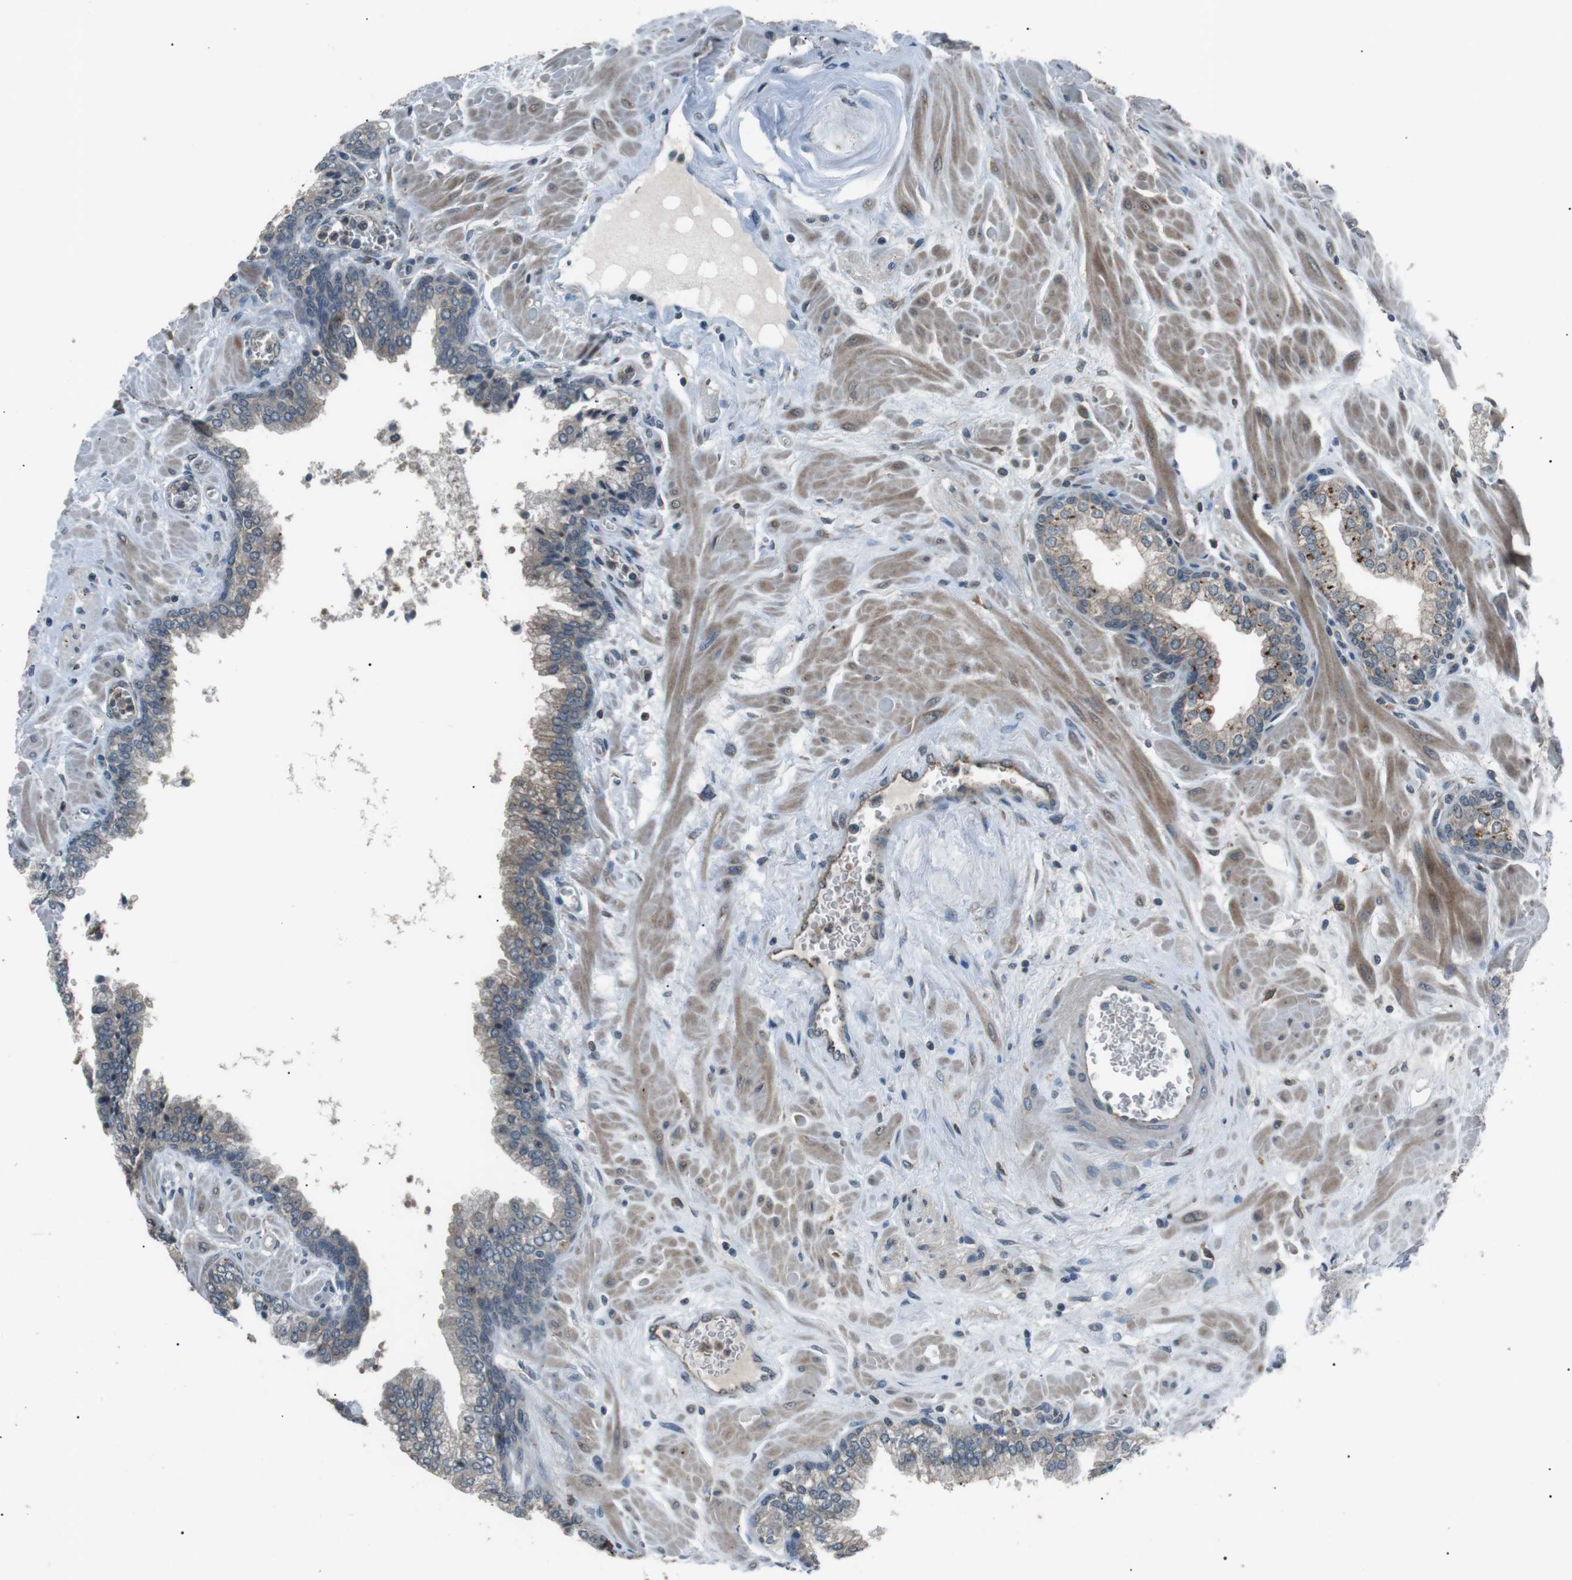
{"staining": {"intensity": "moderate", "quantity": "25%-75%", "location": "cytoplasmic/membranous"}, "tissue": "prostate", "cell_type": "Glandular cells", "image_type": "normal", "snomed": [{"axis": "morphology", "description": "Normal tissue, NOS"}, {"axis": "morphology", "description": "Urothelial carcinoma, Low grade"}, {"axis": "topography", "description": "Urinary bladder"}, {"axis": "topography", "description": "Prostate"}], "caption": "Approximately 25%-75% of glandular cells in unremarkable prostate display moderate cytoplasmic/membranous protein staining as visualized by brown immunohistochemical staining.", "gene": "NEK7", "patient": {"sex": "male", "age": 60}}